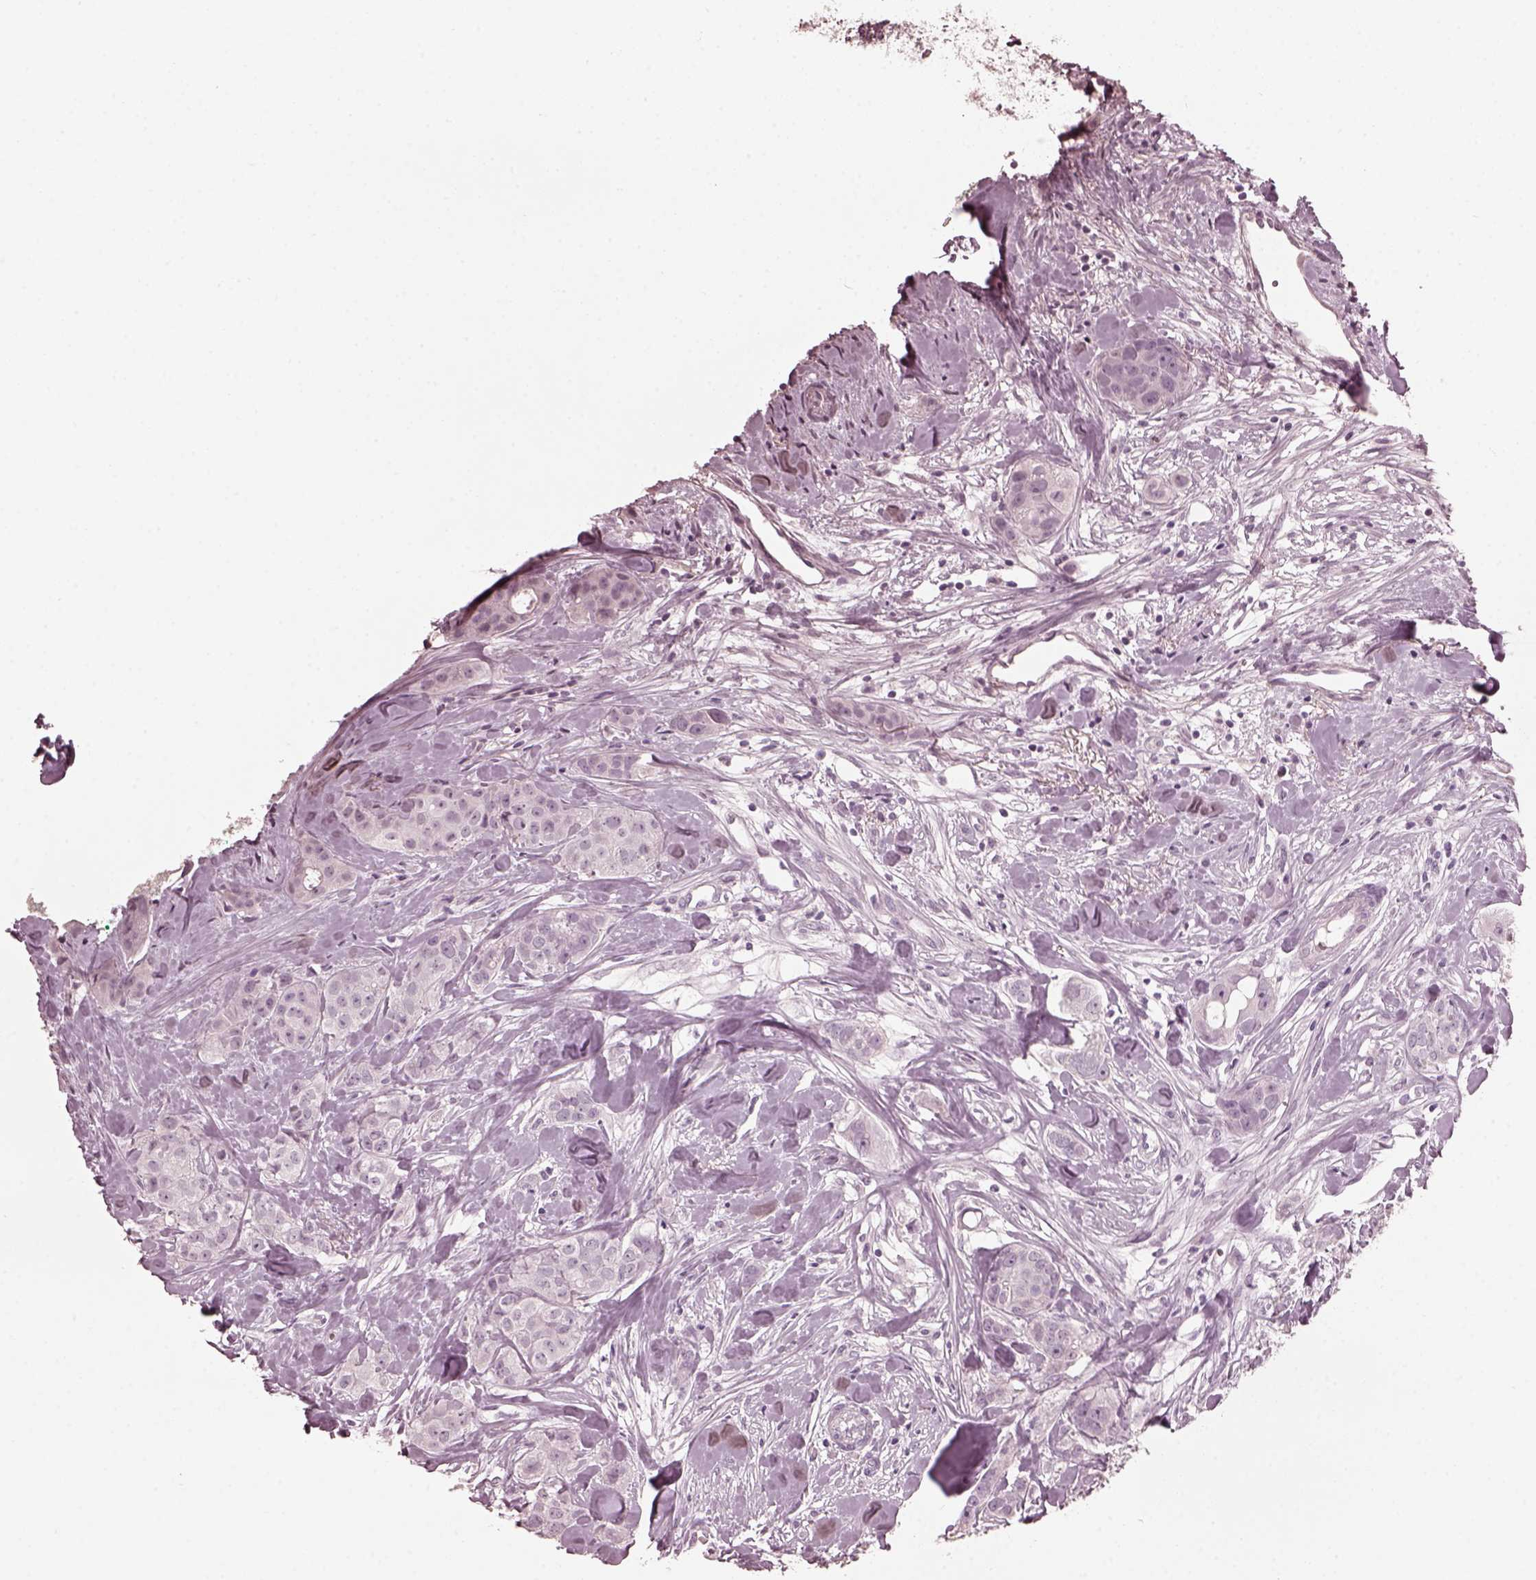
{"staining": {"intensity": "negative", "quantity": "none", "location": "none"}, "tissue": "breast cancer", "cell_type": "Tumor cells", "image_type": "cancer", "snomed": [{"axis": "morphology", "description": "Duct carcinoma"}, {"axis": "topography", "description": "Breast"}], "caption": "Immunohistochemistry (IHC) micrograph of neoplastic tissue: breast cancer stained with DAB reveals no significant protein expression in tumor cells.", "gene": "CGA", "patient": {"sex": "female", "age": 43}}